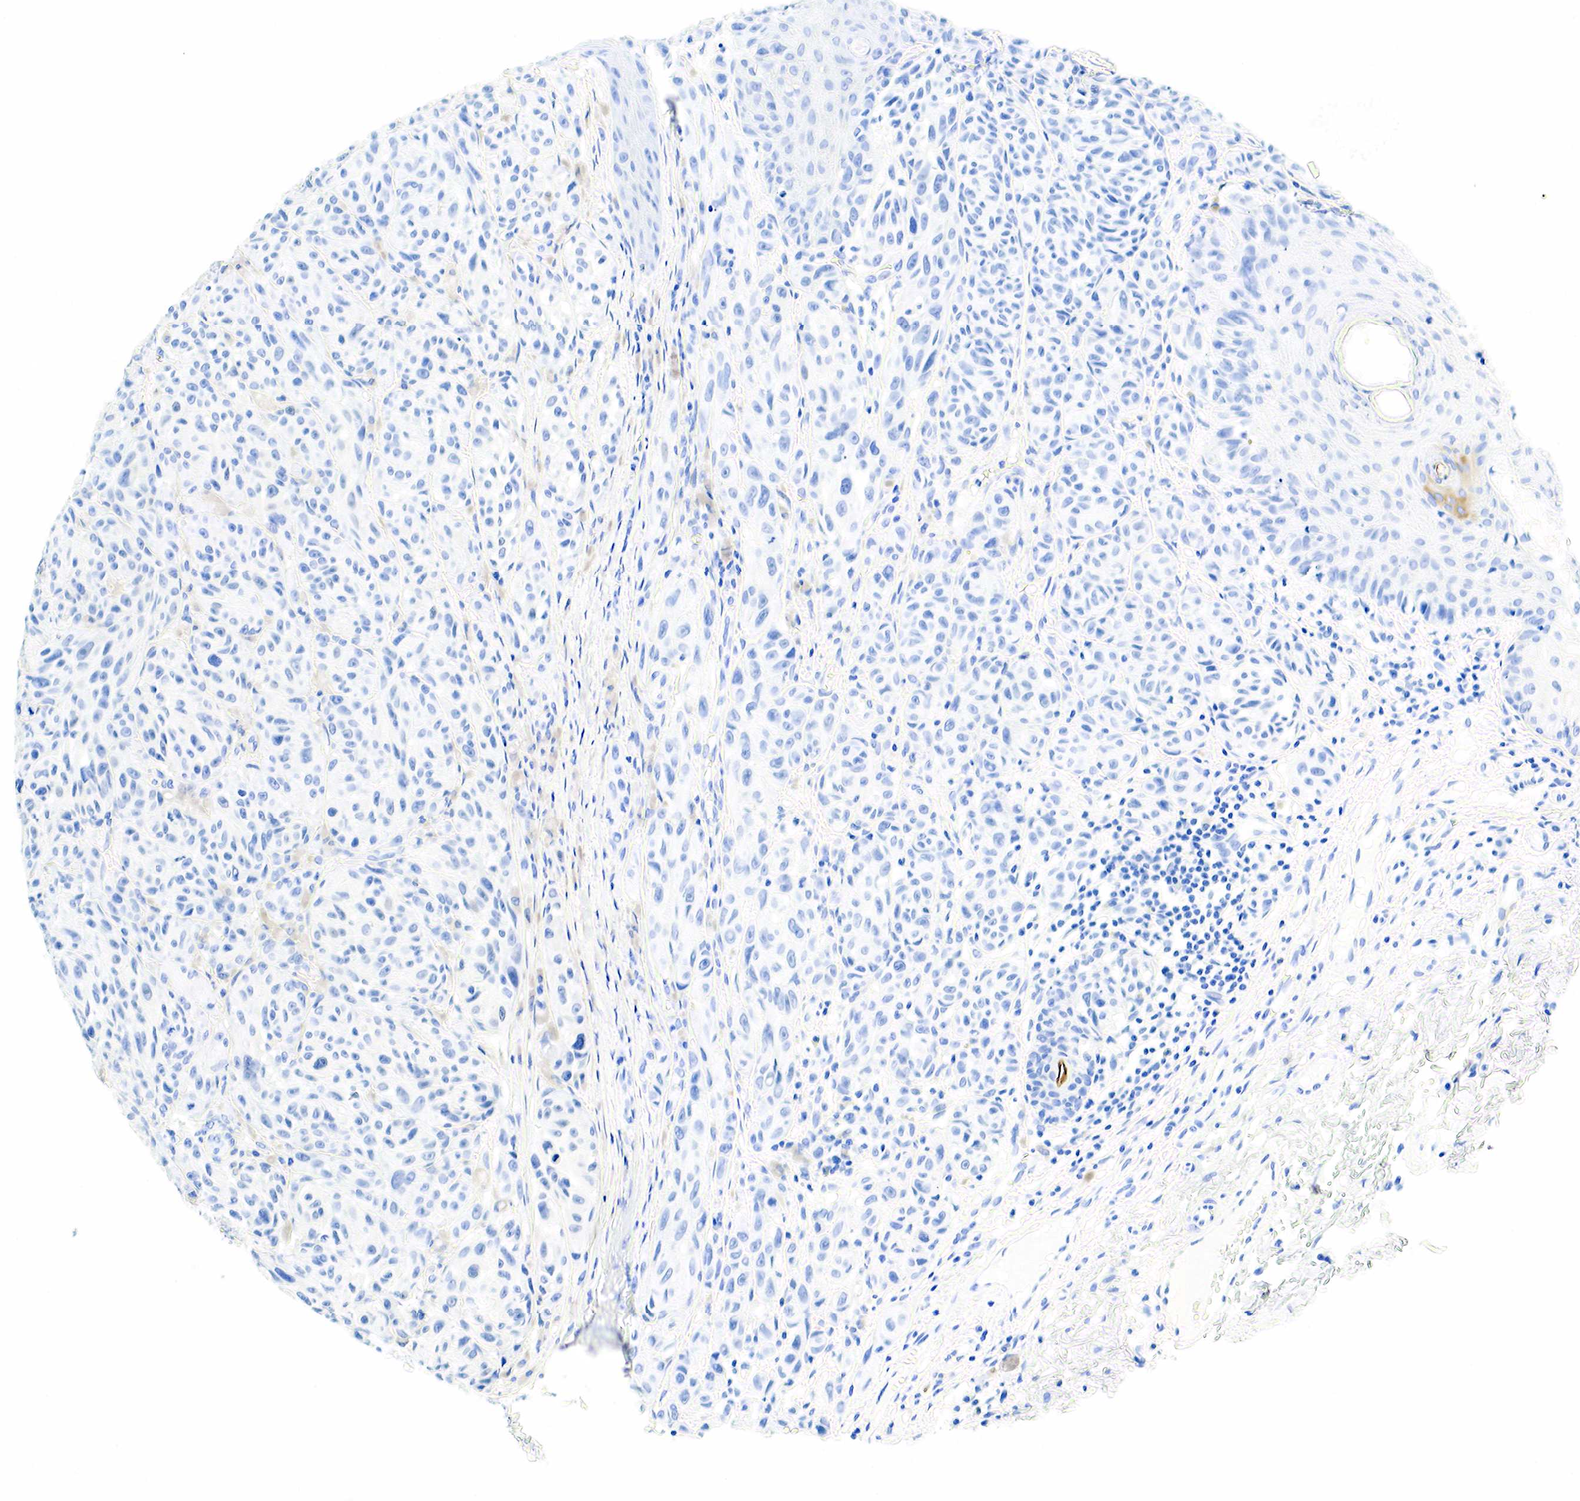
{"staining": {"intensity": "negative", "quantity": "none", "location": "none"}, "tissue": "melanoma", "cell_type": "Tumor cells", "image_type": "cancer", "snomed": [{"axis": "morphology", "description": "Malignant melanoma, NOS"}, {"axis": "topography", "description": "Skin"}], "caption": "Human malignant melanoma stained for a protein using immunohistochemistry (IHC) reveals no expression in tumor cells.", "gene": "KRT7", "patient": {"sex": "male", "age": 70}}